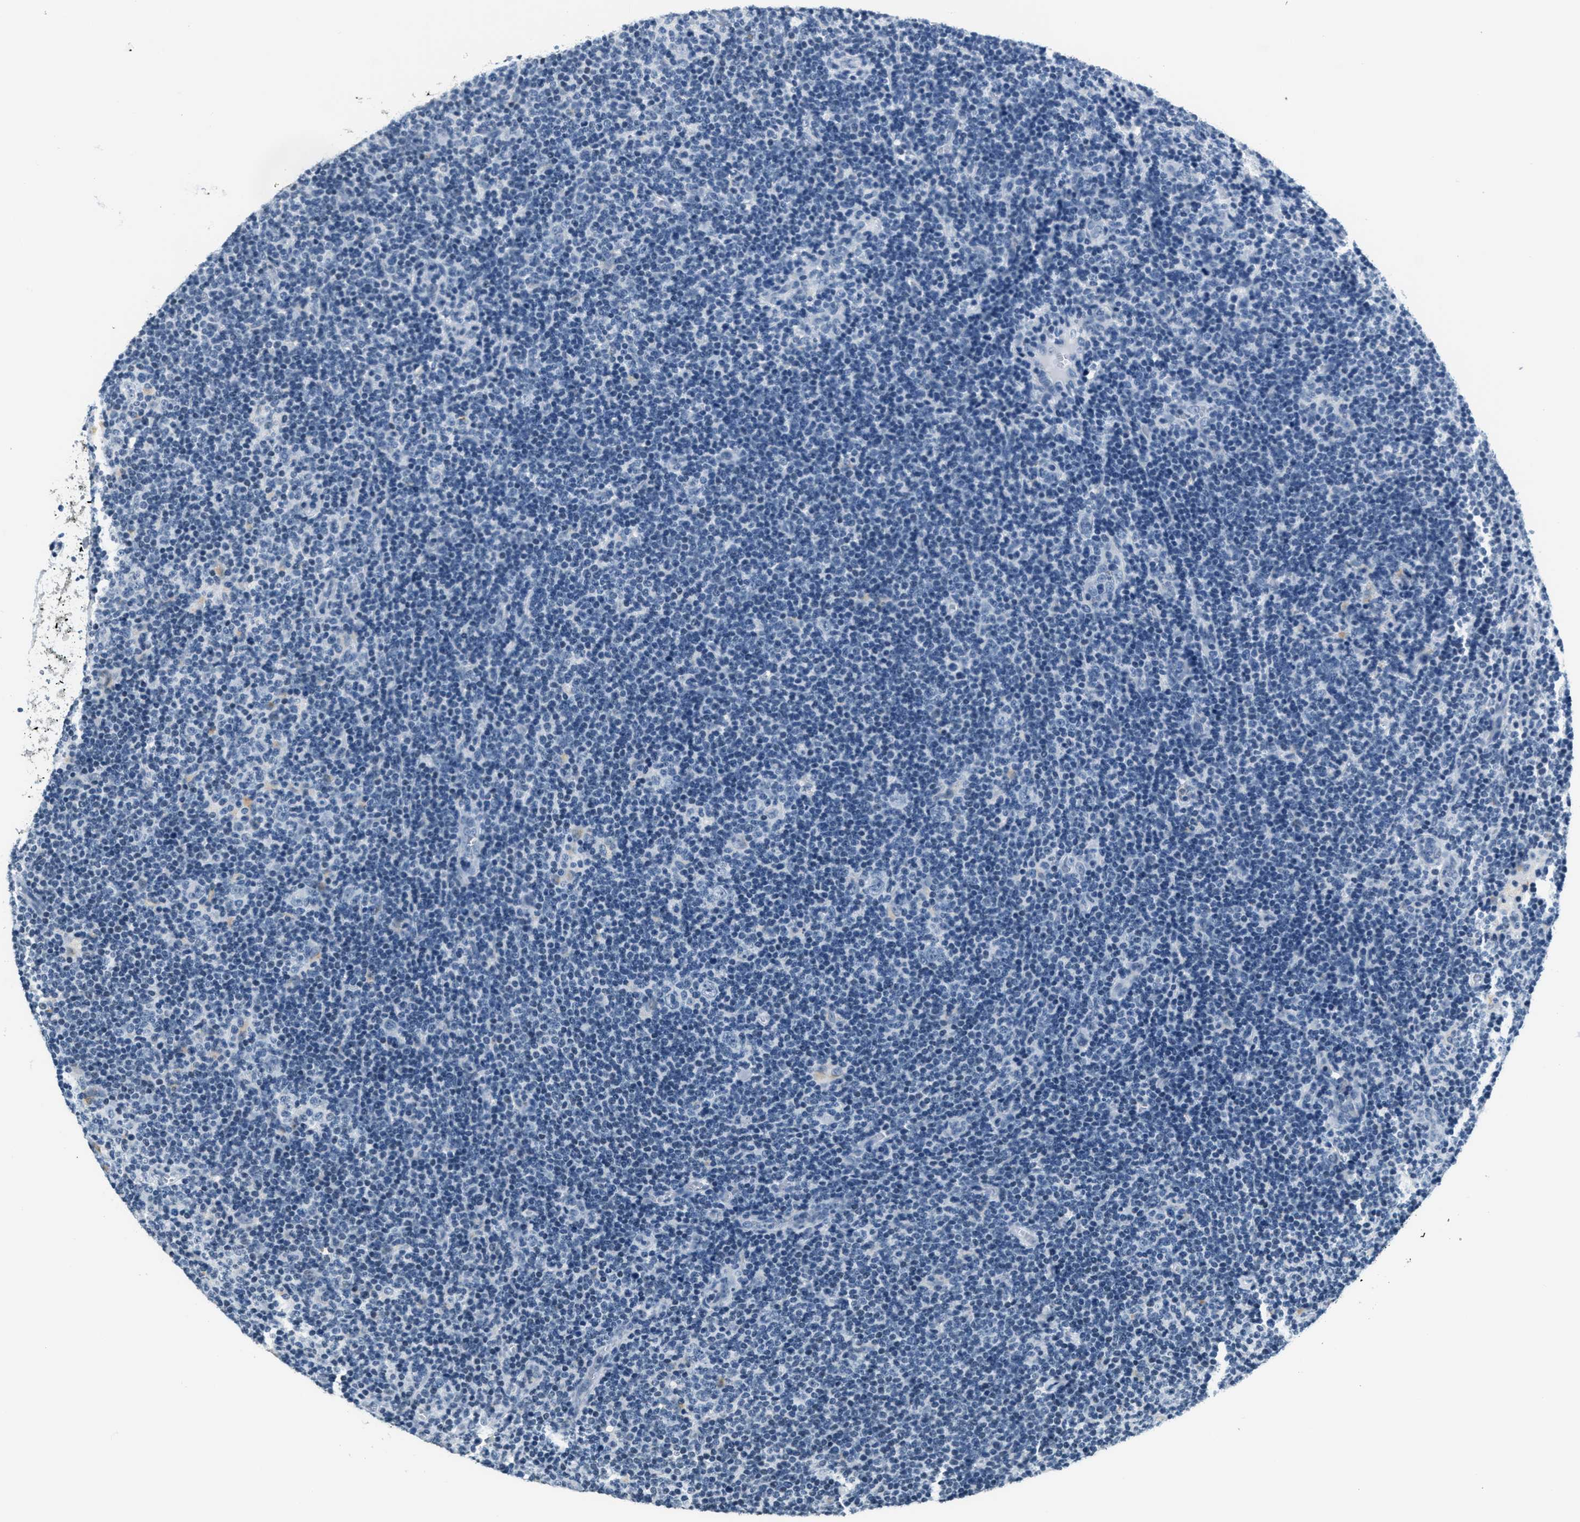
{"staining": {"intensity": "negative", "quantity": "none", "location": "none"}, "tissue": "lymphoma", "cell_type": "Tumor cells", "image_type": "cancer", "snomed": [{"axis": "morphology", "description": "Hodgkin's disease, NOS"}, {"axis": "topography", "description": "Lymph node"}], "caption": "The photomicrograph displays no significant positivity in tumor cells of lymphoma. (DAB (3,3'-diaminobenzidine) immunohistochemistry visualized using brightfield microscopy, high magnification).", "gene": "CA4", "patient": {"sex": "female", "age": 57}}